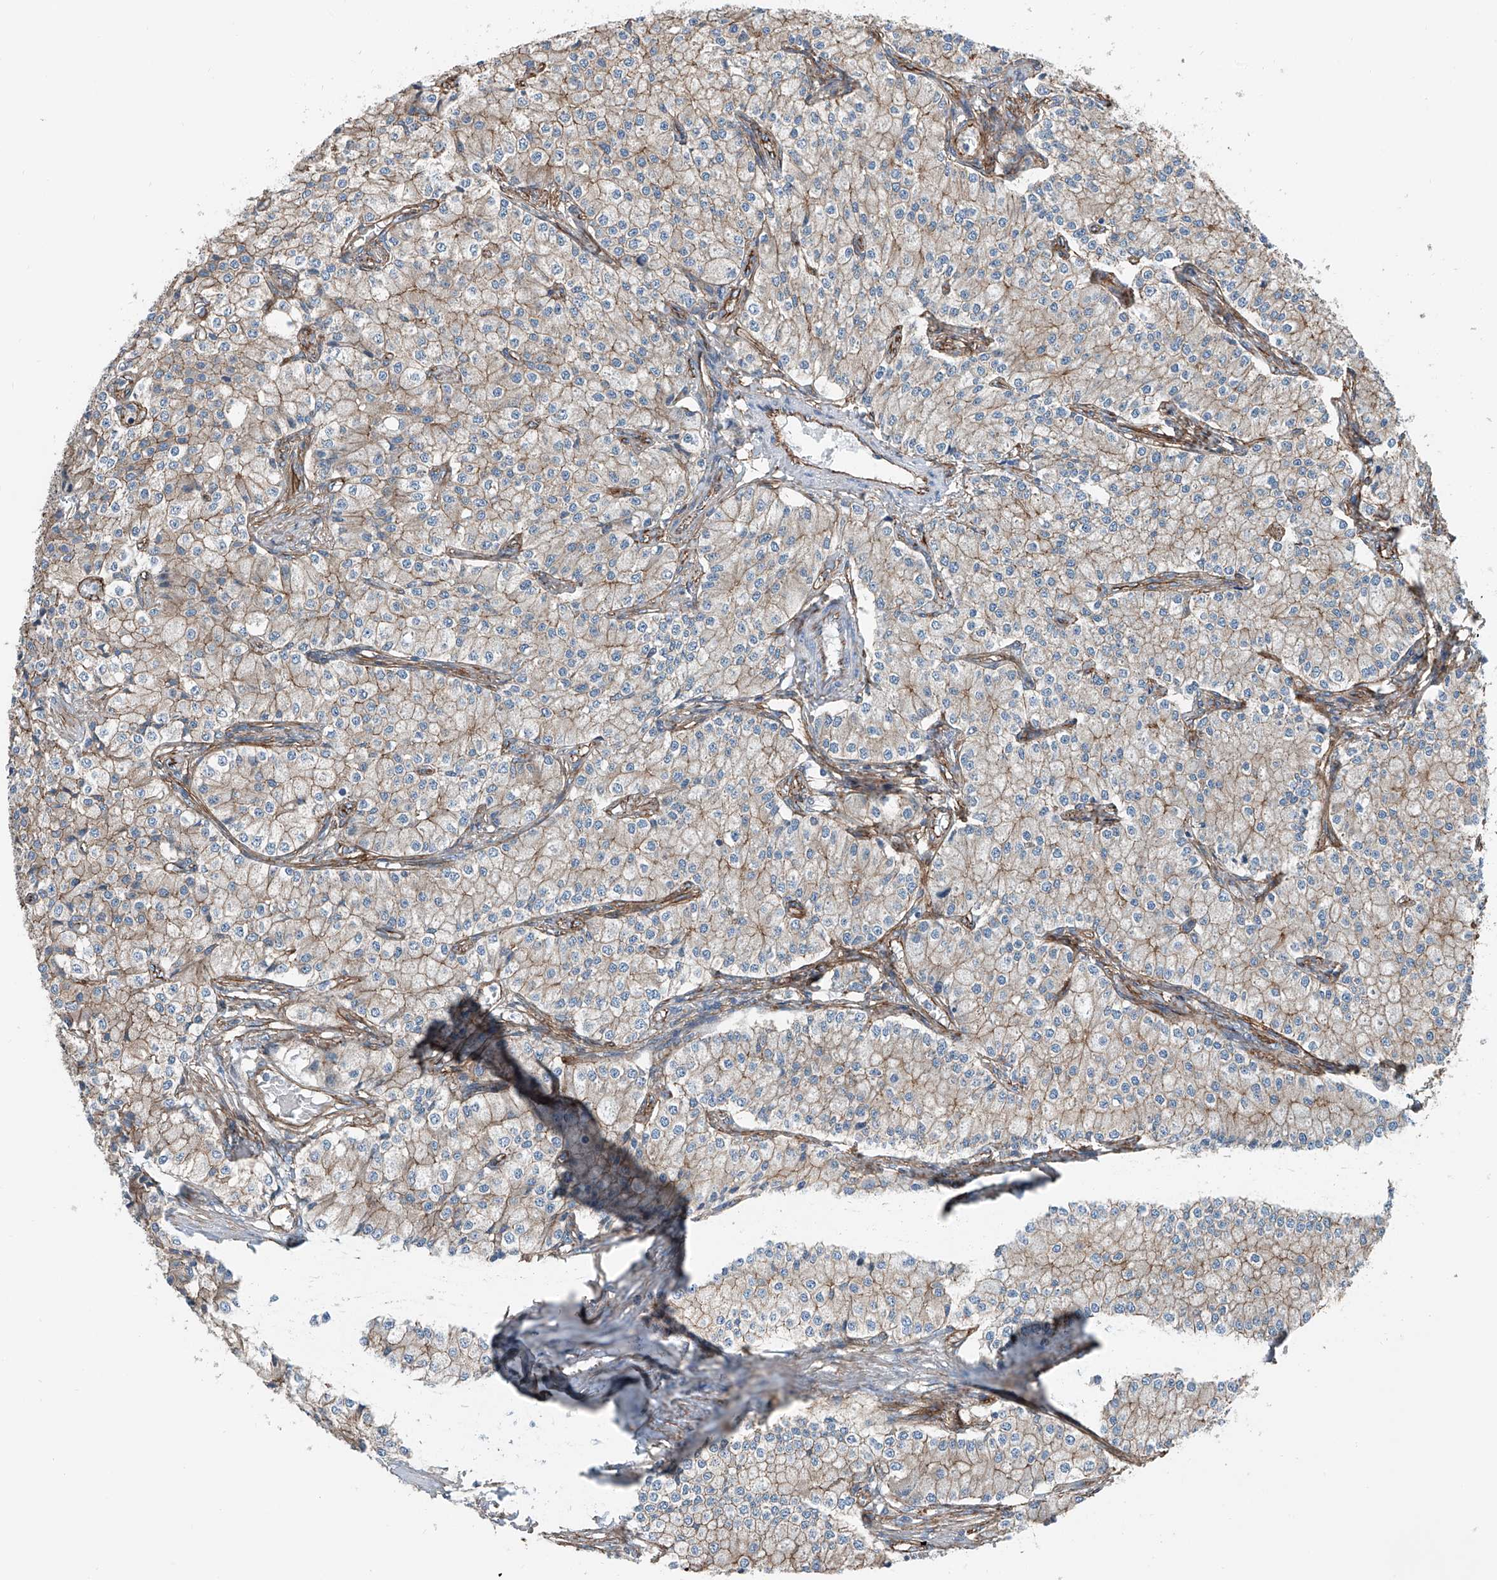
{"staining": {"intensity": "moderate", "quantity": "25%-75%", "location": "cytoplasmic/membranous"}, "tissue": "carcinoid", "cell_type": "Tumor cells", "image_type": "cancer", "snomed": [{"axis": "morphology", "description": "Carcinoid, malignant, NOS"}, {"axis": "topography", "description": "Colon"}], "caption": "Tumor cells demonstrate medium levels of moderate cytoplasmic/membranous expression in approximately 25%-75% of cells in malignant carcinoid.", "gene": "THEMIS2", "patient": {"sex": "female", "age": 52}}